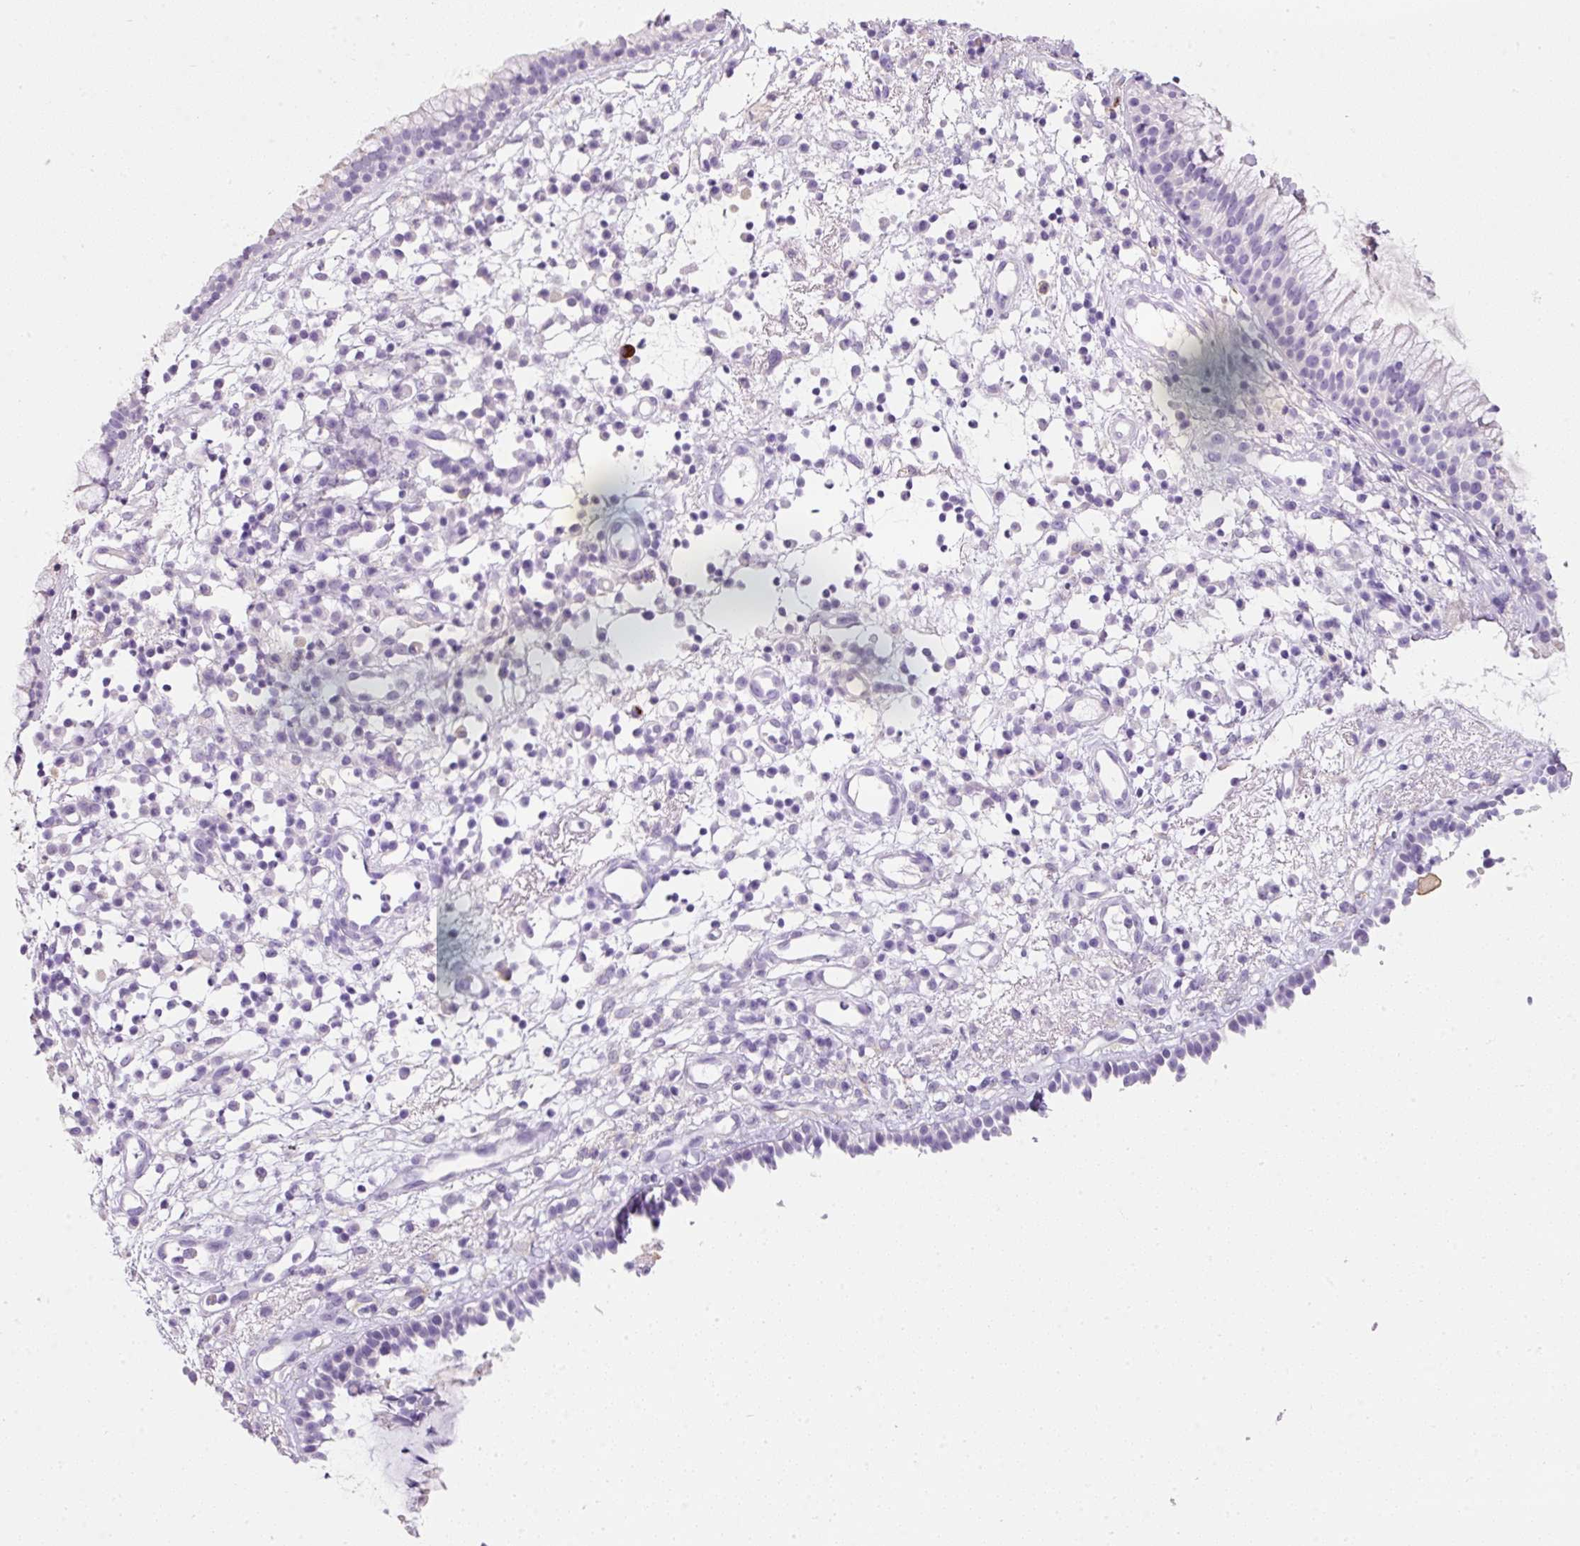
{"staining": {"intensity": "negative", "quantity": "none", "location": "none"}, "tissue": "nasopharynx", "cell_type": "Respiratory epithelial cells", "image_type": "normal", "snomed": [{"axis": "morphology", "description": "Normal tissue, NOS"}, {"axis": "topography", "description": "Nasopharynx"}], "caption": "Immunohistochemistry (IHC) histopathology image of unremarkable human nasopharynx stained for a protein (brown), which reveals no staining in respiratory epithelial cells.", "gene": "DNM1", "patient": {"sex": "male", "age": 21}}